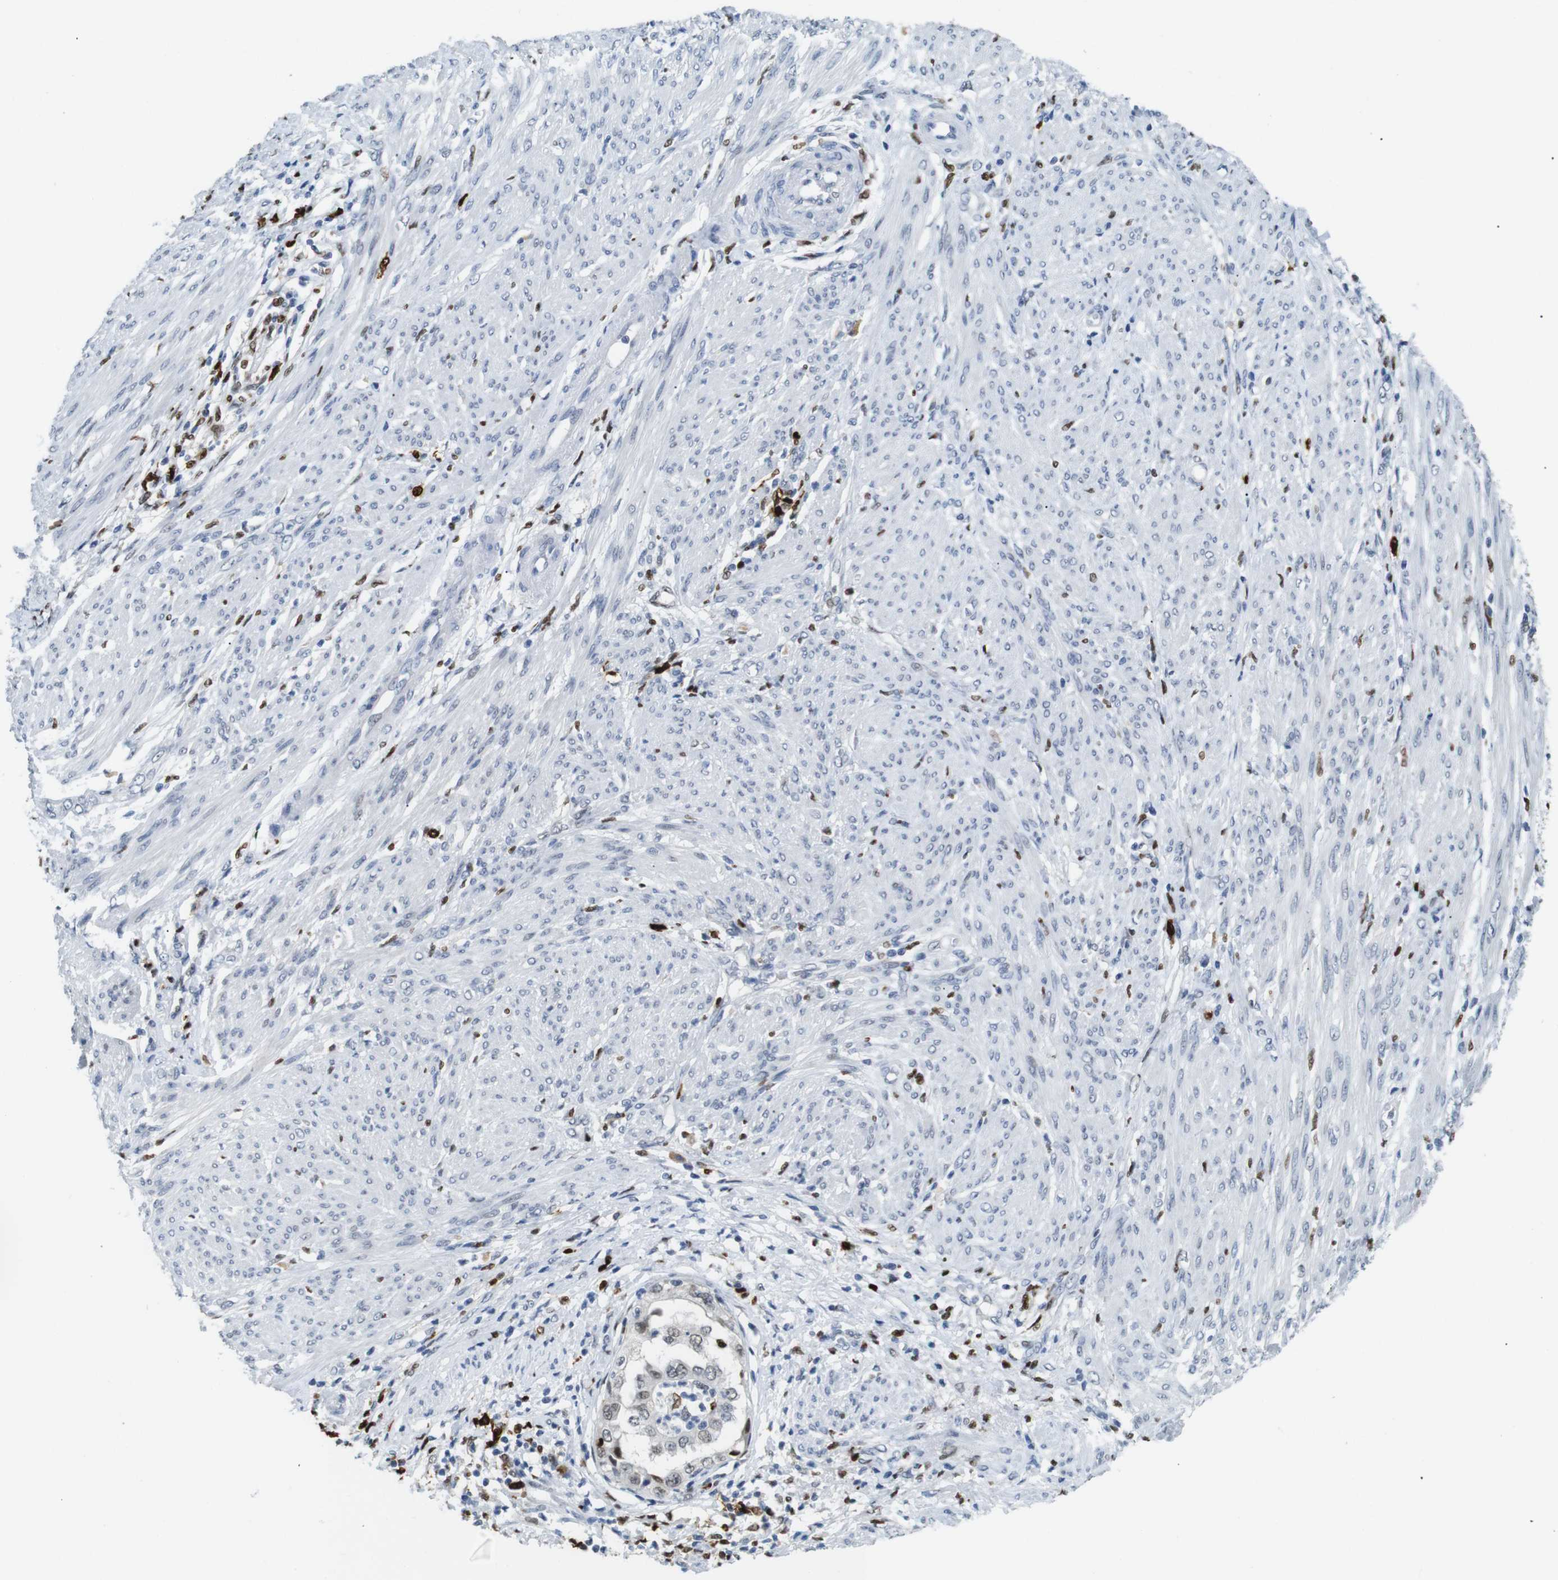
{"staining": {"intensity": "moderate", "quantity": "25%-75%", "location": "nuclear"}, "tissue": "endometrial cancer", "cell_type": "Tumor cells", "image_type": "cancer", "snomed": [{"axis": "morphology", "description": "Adenocarcinoma, NOS"}, {"axis": "topography", "description": "Endometrium"}], "caption": "Immunohistochemical staining of human endometrial adenocarcinoma reveals moderate nuclear protein staining in approximately 25%-75% of tumor cells. (DAB (3,3'-diaminobenzidine) = brown stain, brightfield microscopy at high magnification).", "gene": "IRF8", "patient": {"sex": "female", "age": 85}}